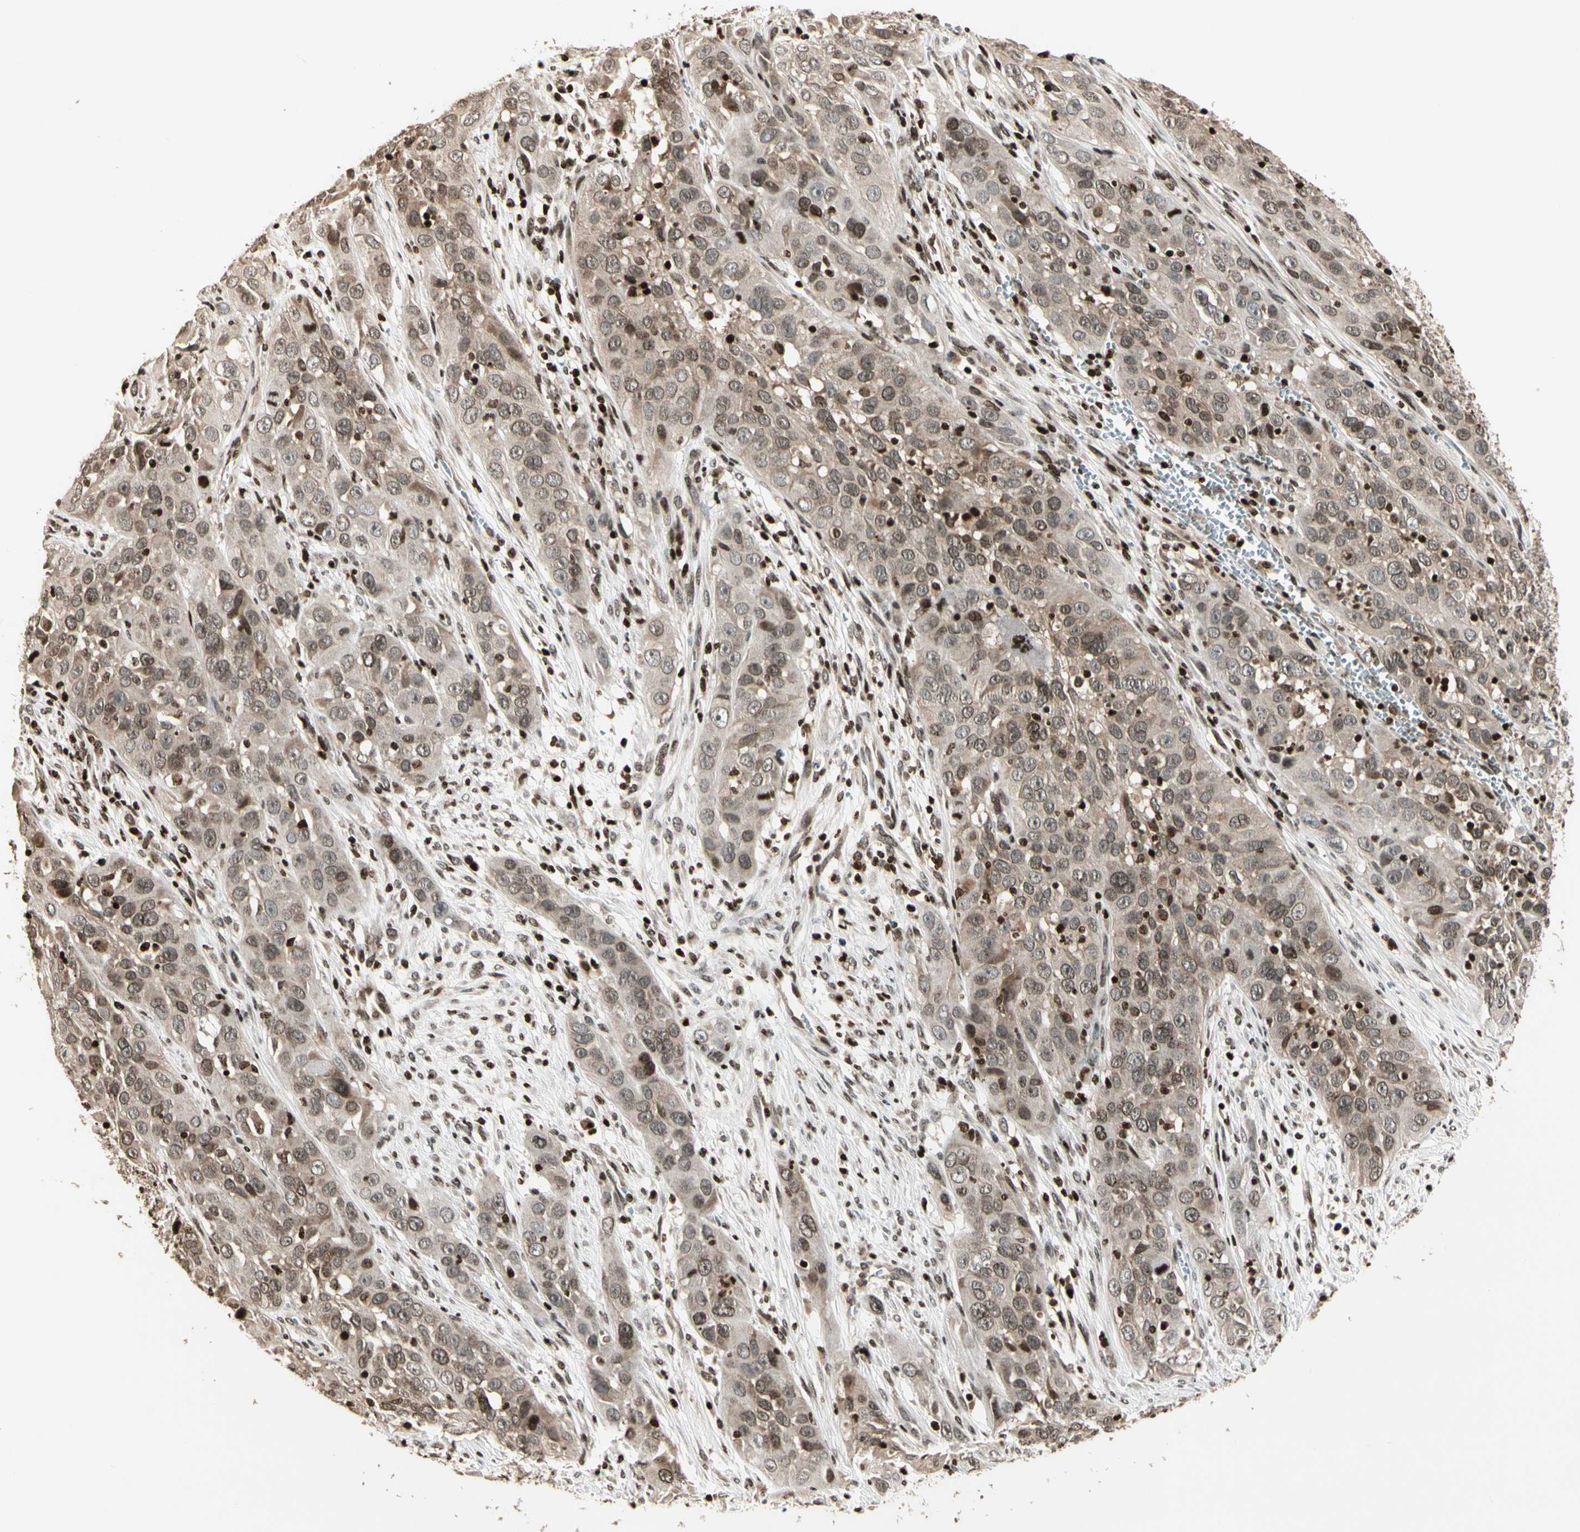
{"staining": {"intensity": "weak", "quantity": ">75%", "location": "cytoplasmic/membranous,nuclear"}, "tissue": "cervical cancer", "cell_type": "Tumor cells", "image_type": "cancer", "snomed": [{"axis": "morphology", "description": "Squamous cell carcinoma, NOS"}, {"axis": "topography", "description": "Cervix"}], "caption": "Cervical cancer was stained to show a protein in brown. There is low levels of weak cytoplasmic/membranous and nuclear expression in approximately >75% of tumor cells. (Brightfield microscopy of DAB IHC at high magnification).", "gene": "TSHZ3", "patient": {"sex": "female", "age": 32}}